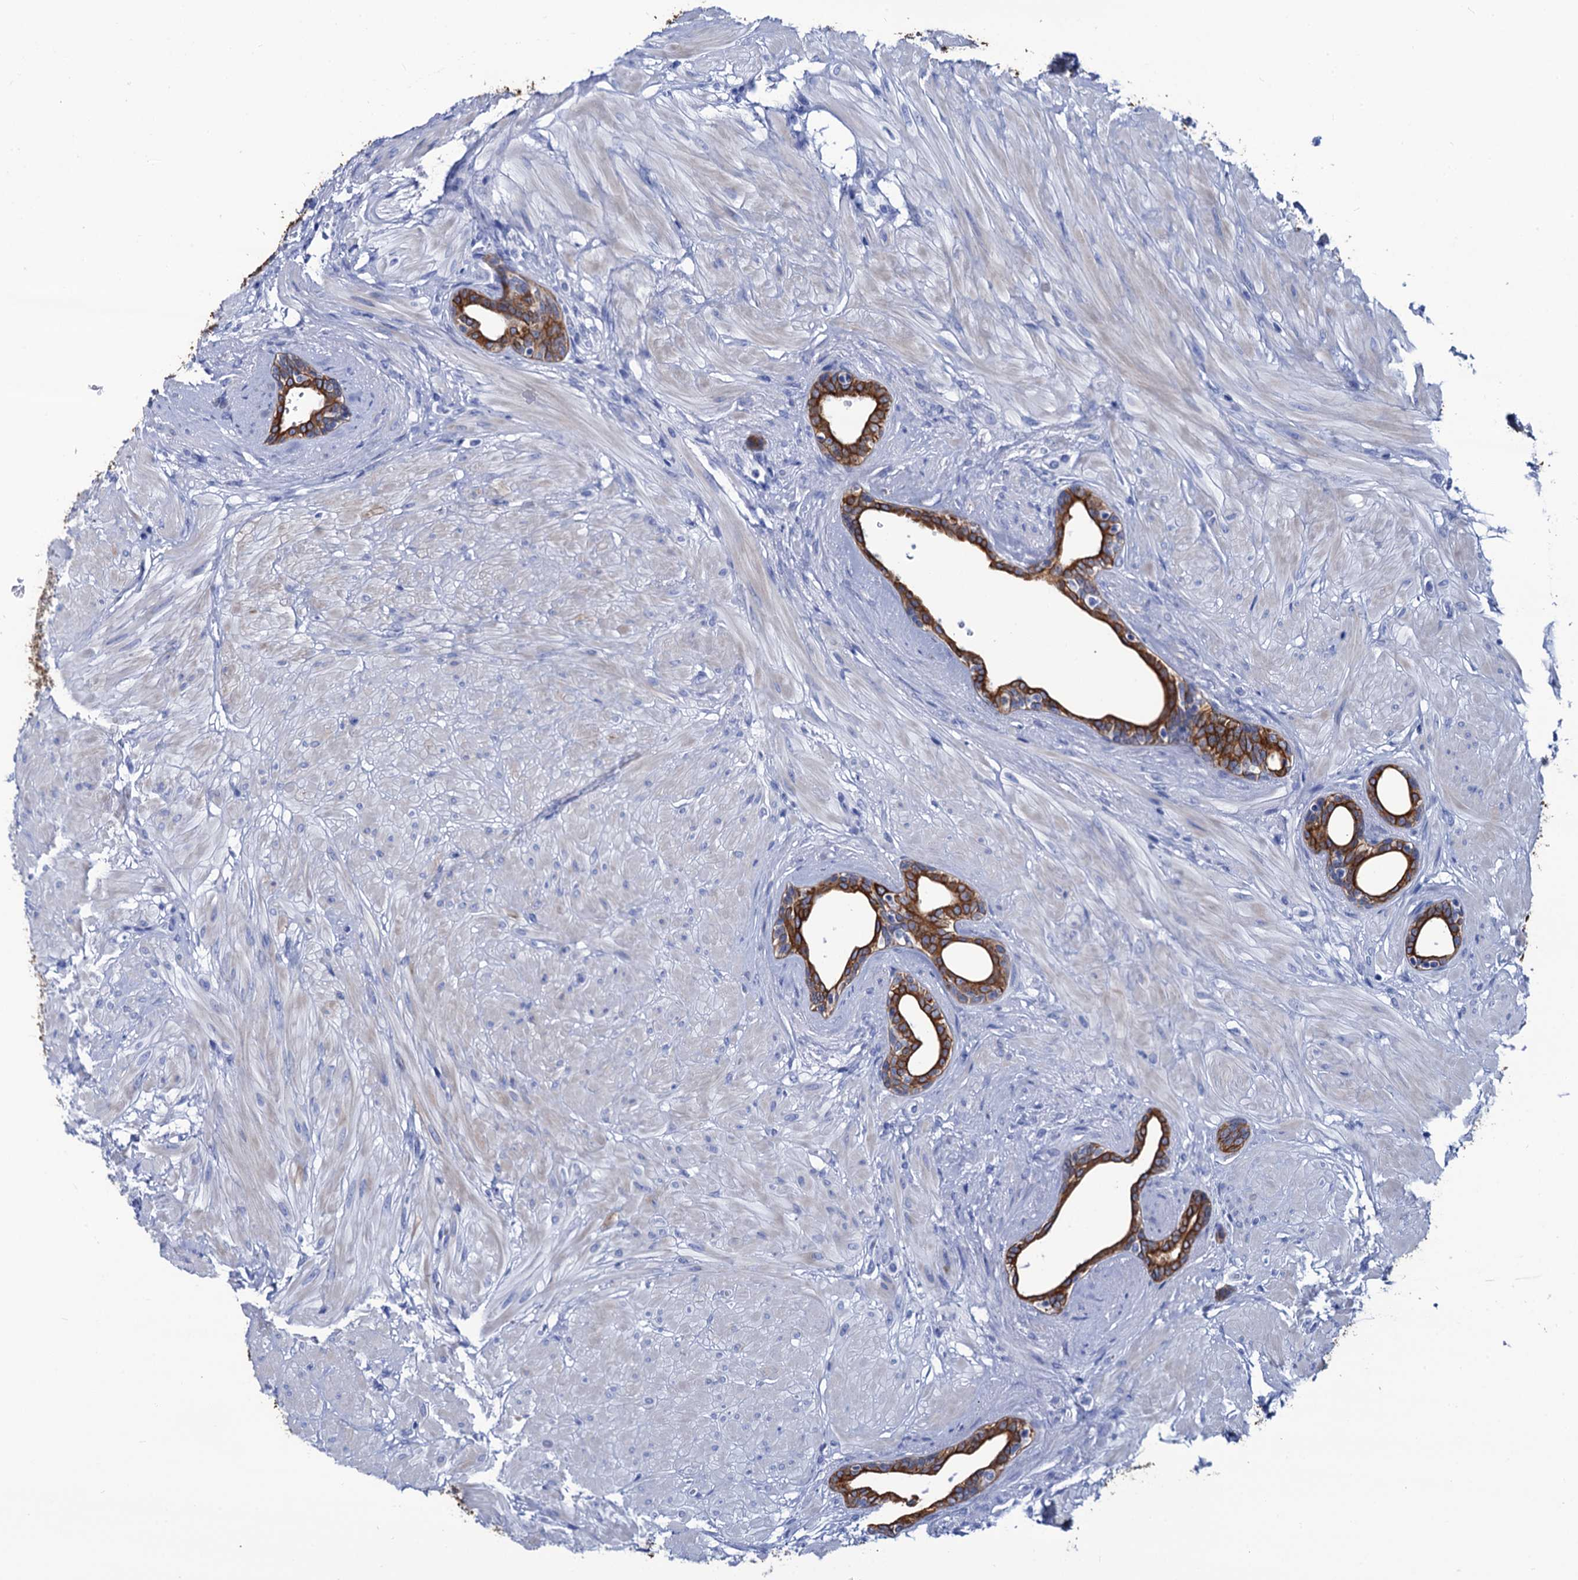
{"staining": {"intensity": "strong", "quantity": ">75%", "location": "cytoplasmic/membranous"}, "tissue": "prostate", "cell_type": "Glandular cells", "image_type": "normal", "snomed": [{"axis": "morphology", "description": "Normal tissue, NOS"}, {"axis": "topography", "description": "Prostate"}], "caption": "Immunohistochemical staining of benign human prostate displays strong cytoplasmic/membranous protein positivity in approximately >75% of glandular cells.", "gene": "RAB3IP", "patient": {"sex": "male", "age": 48}}